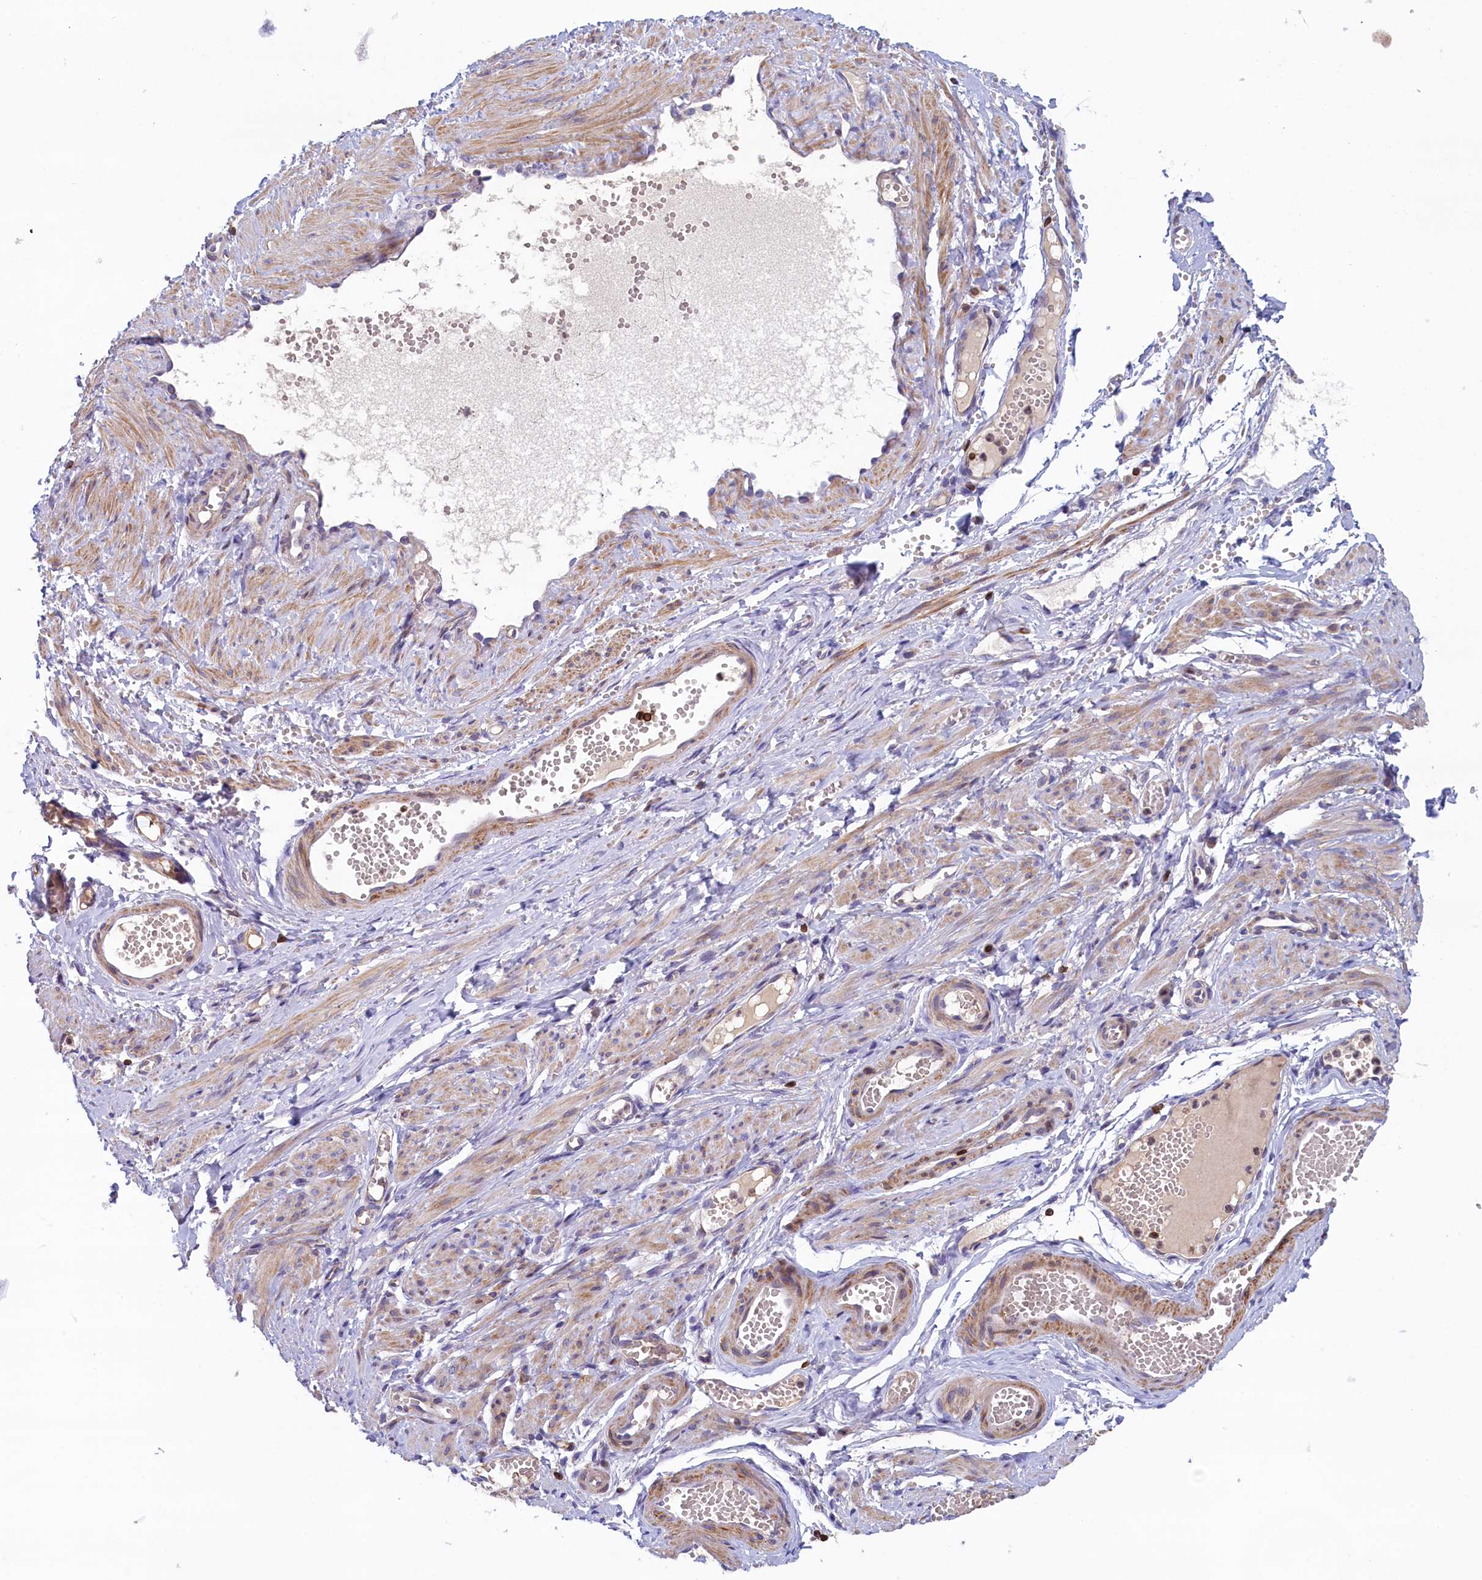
{"staining": {"intensity": "negative", "quantity": "none", "location": "none"}, "tissue": "adipose tissue", "cell_type": "Adipocytes", "image_type": "normal", "snomed": [{"axis": "morphology", "description": "Normal tissue, NOS"}, {"axis": "topography", "description": "Smooth muscle"}, {"axis": "topography", "description": "Peripheral nerve tissue"}], "caption": "Adipose tissue stained for a protein using immunohistochemistry demonstrates no positivity adipocytes.", "gene": "TRAF3IP3", "patient": {"sex": "female", "age": 39}}